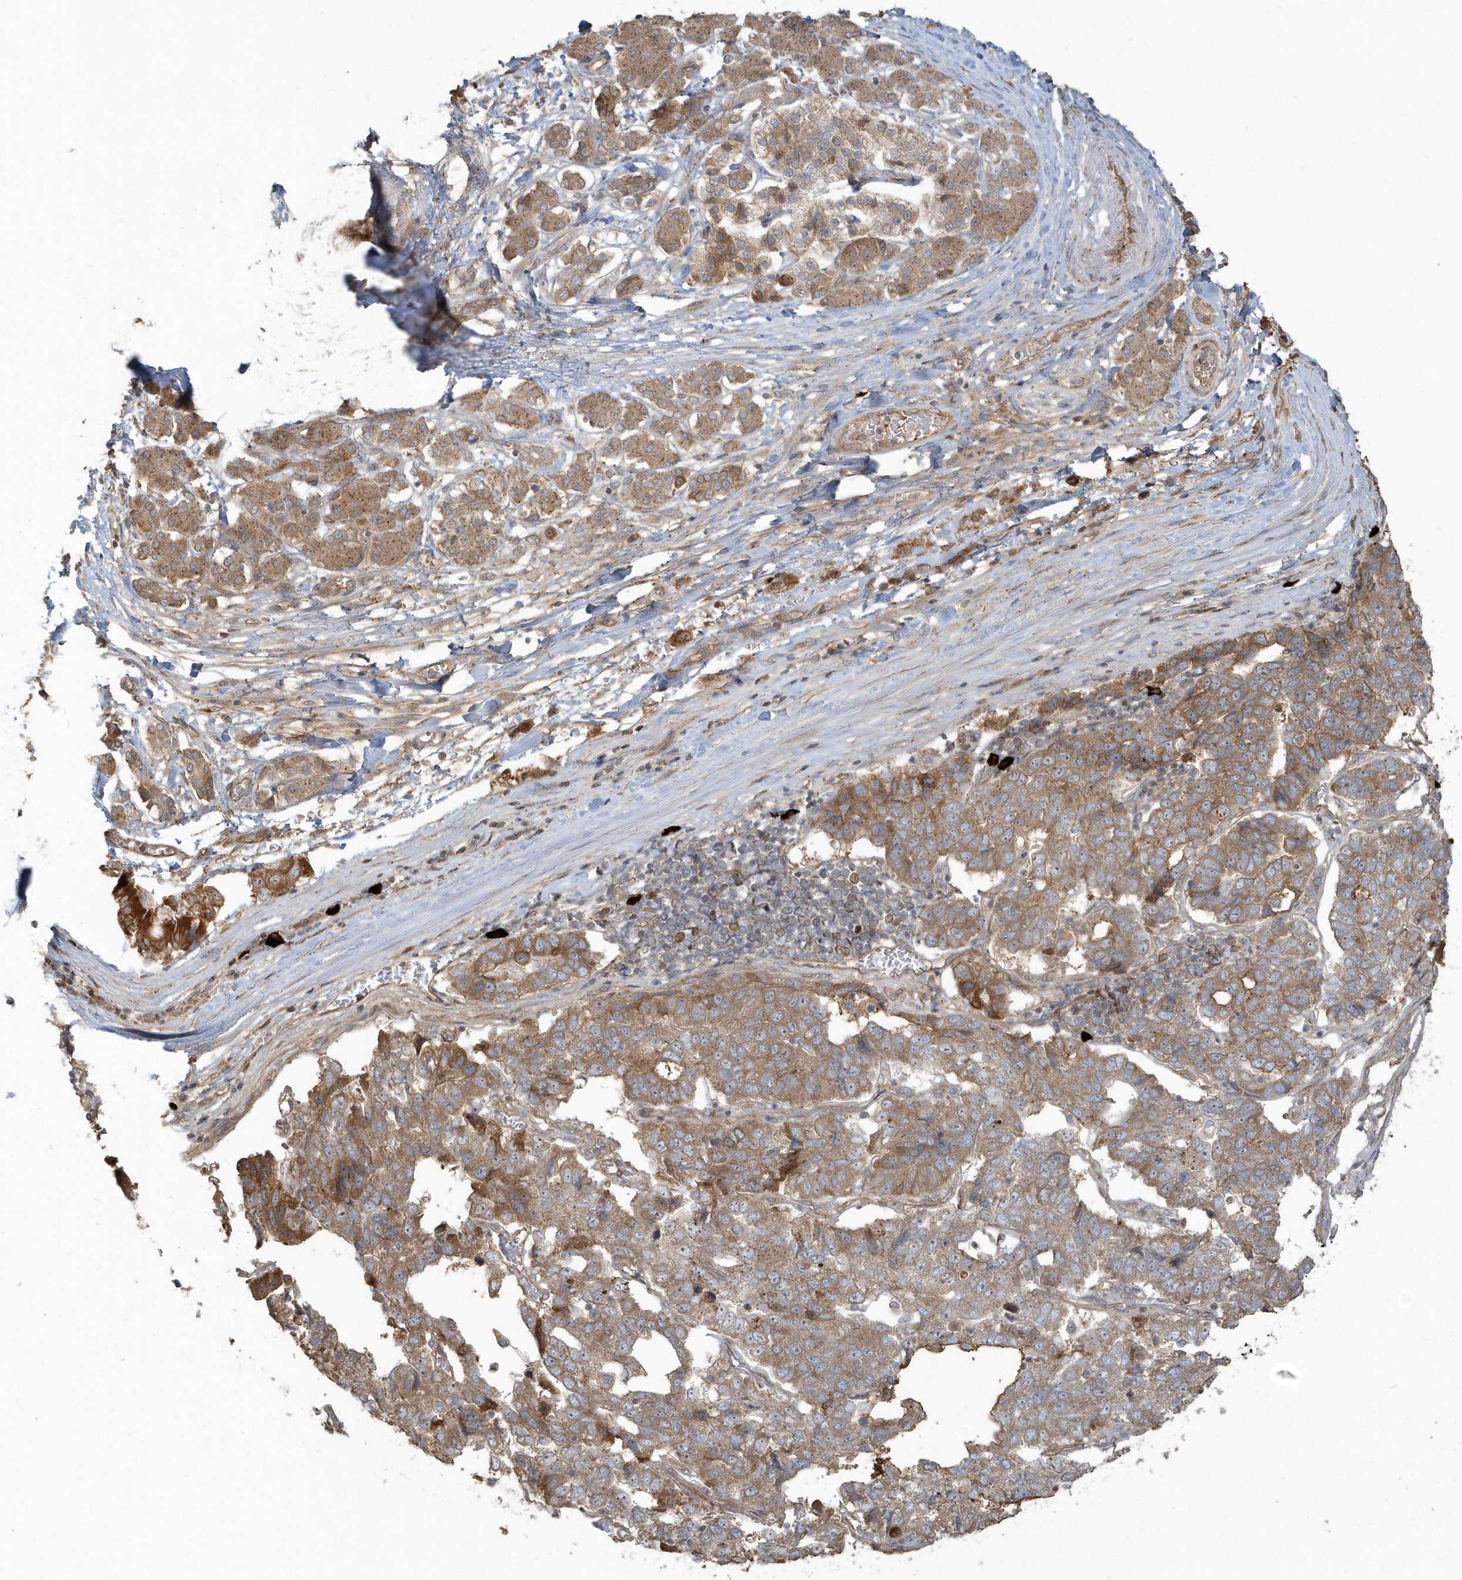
{"staining": {"intensity": "moderate", "quantity": ">75%", "location": "cytoplasmic/membranous"}, "tissue": "pancreatic cancer", "cell_type": "Tumor cells", "image_type": "cancer", "snomed": [{"axis": "morphology", "description": "Adenocarcinoma, NOS"}, {"axis": "topography", "description": "Pancreas"}], "caption": "High-power microscopy captured an immunohistochemistry (IHC) photomicrograph of pancreatic cancer (adenocarcinoma), revealing moderate cytoplasmic/membranous expression in about >75% of tumor cells. (brown staining indicates protein expression, while blue staining denotes nuclei).", "gene": "STIM2", "patient": {"sex": "female", "age": 61}}